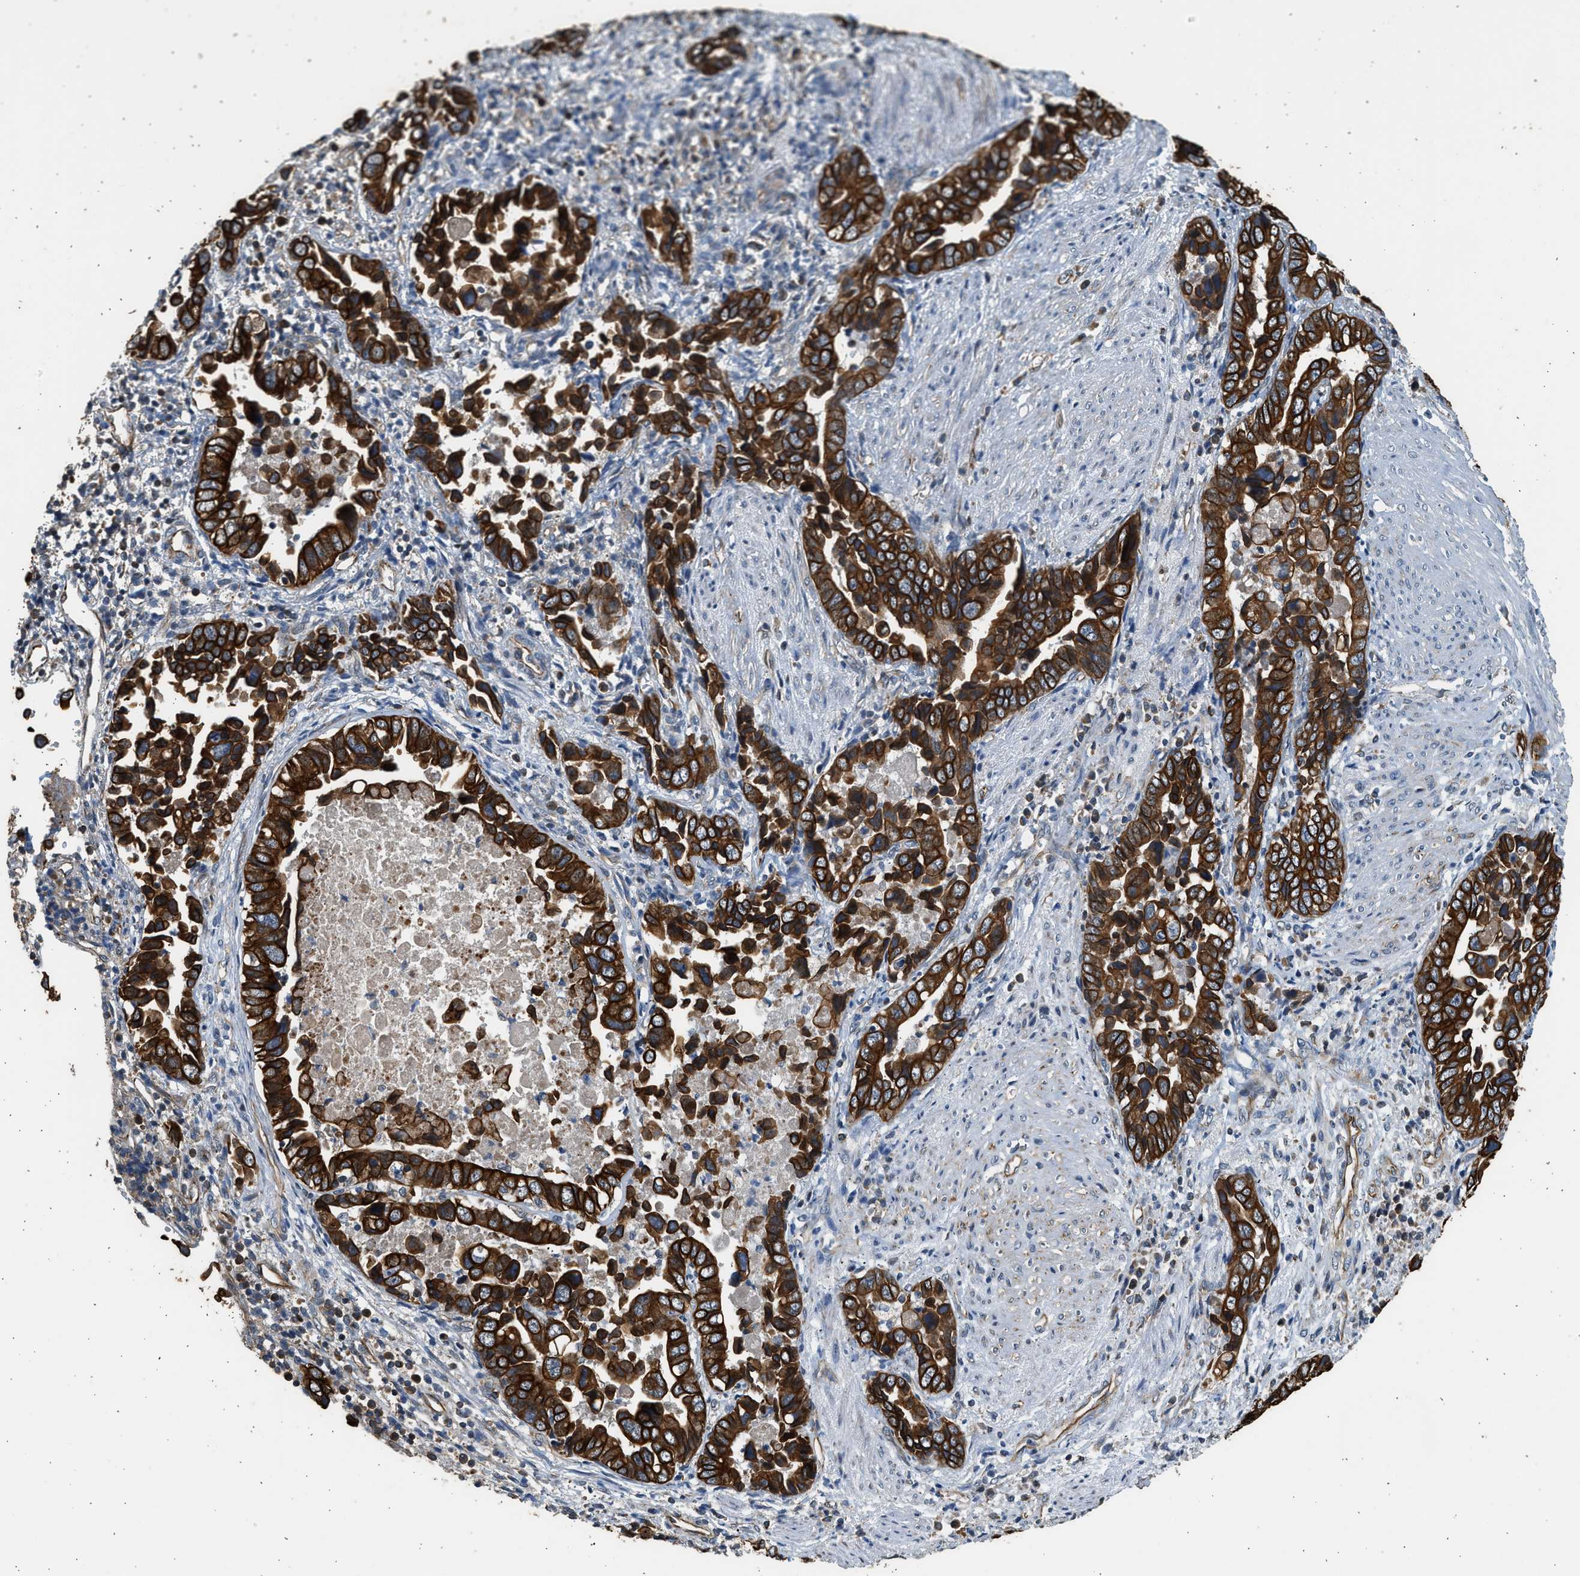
{"staining": {"intensity": "strong", "quantity": ">75%", "location": "cytoplasmic/membranous"}, "tissue": "liver cancer", "cell_type": "Tumor cells", "image_type": "cancer", "snomed": [{"axis": "morphology", "description": "Cholangiocarcinoma"}, {"axis": "topography", "description": "Liver"}], "caption": "Liver cancer (cholangiocarcinoma) stained for a protein (brown) shows strong cytoplasmic/membranous positive positivity in approximately >75% of tumor cells.", "gene": "PCLO", "patient": {"sex": "female", "age": 79}}